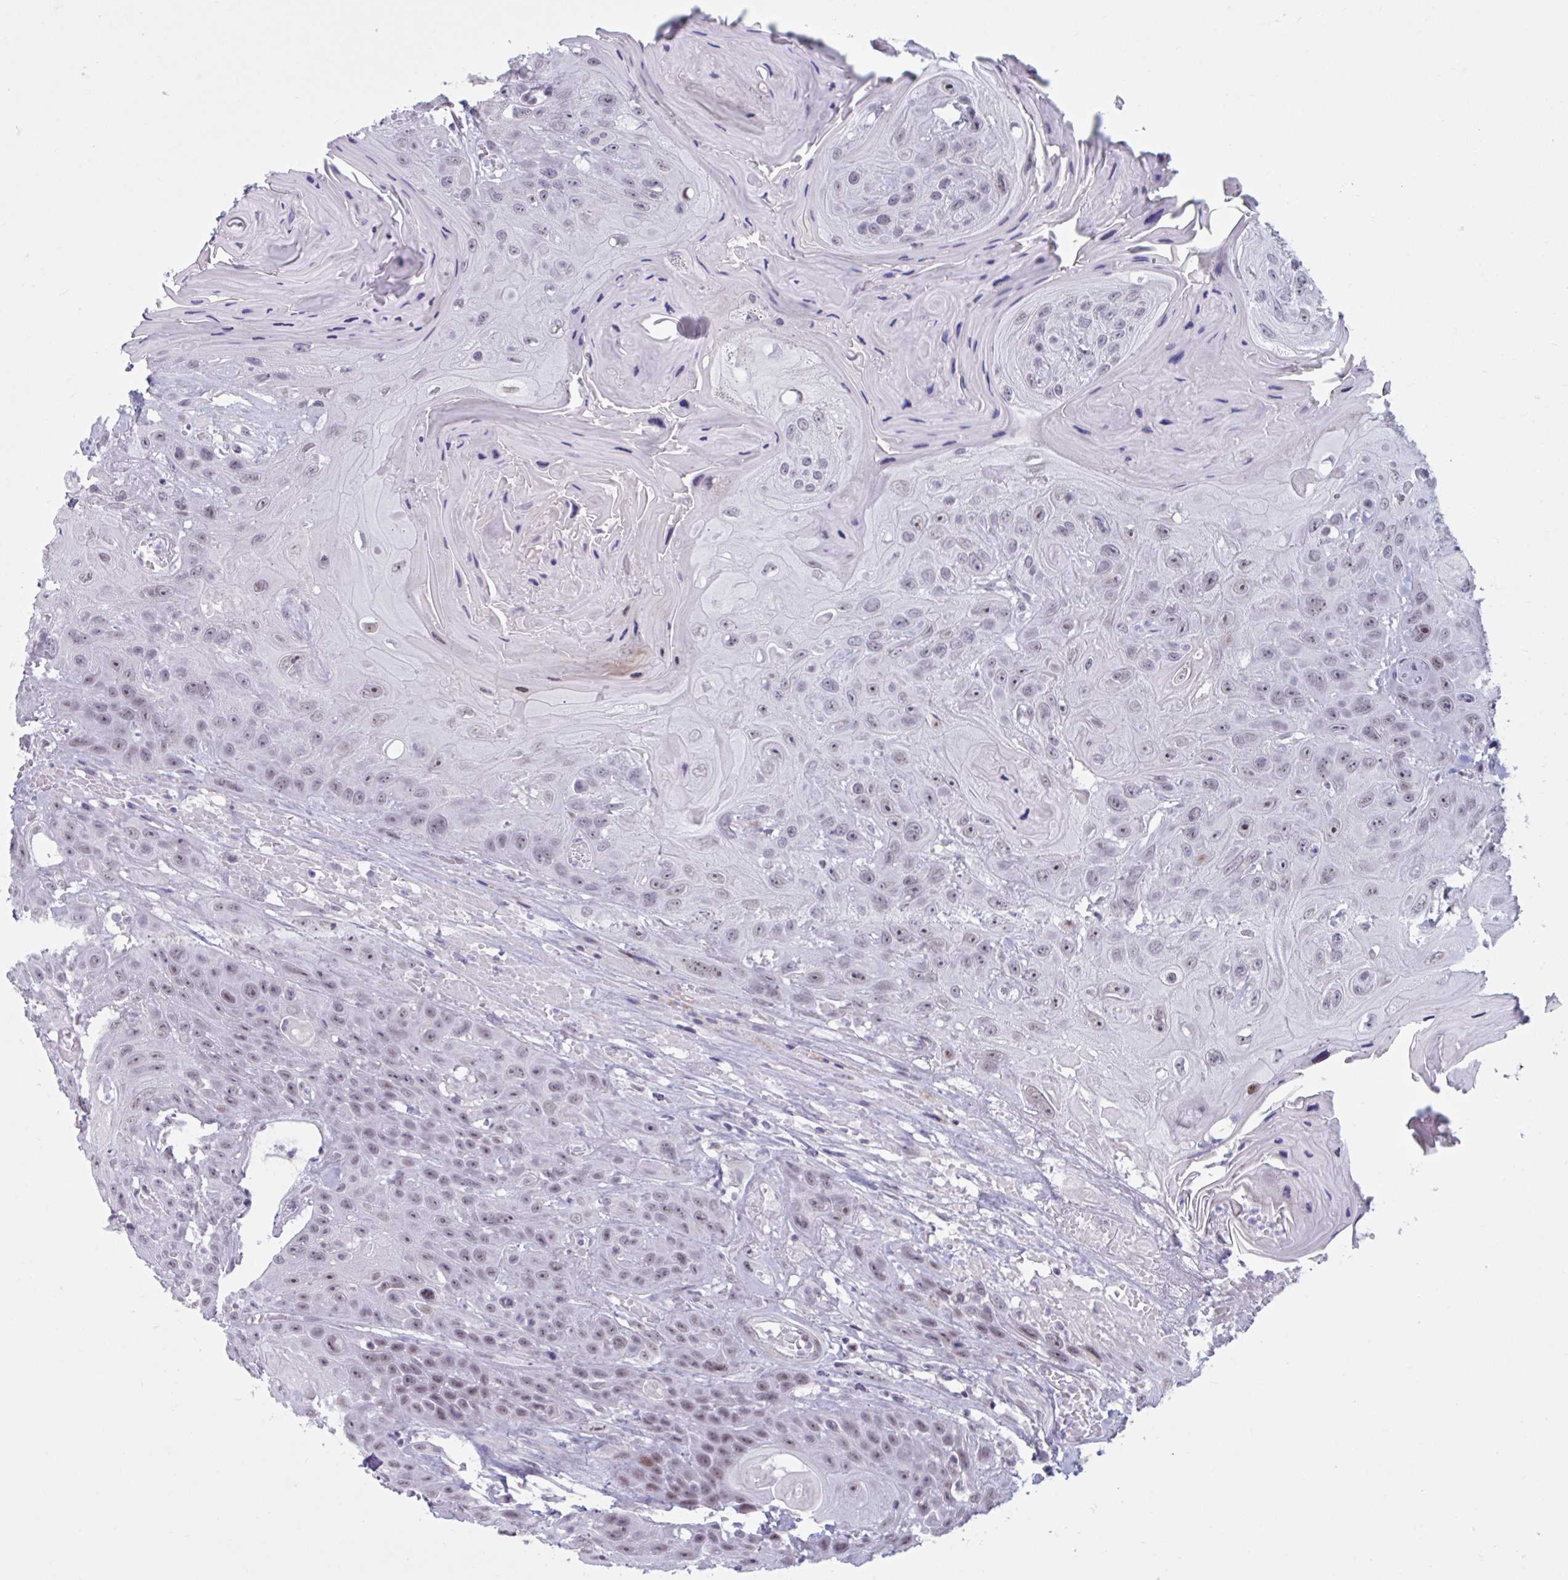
{"staining": {"intensity": "weak", "quantity": "25%-75%", "location": "nuclear"}, "tissue": "head and neck cancer", "cell_type": "Tumor cells", "image_type": "cancer", "snomed": [{"axis": "morphology", "description": "Squamous cell carcinoma, NOS"}, {"axis": "topography", "description": "Head-Neck"}], "caption": "IHC (DAB) staining of head and neck squamous cell carcinoma exhibits weak nuclear protein positivity in approximately 25%-75% of tumor cells.", "gene": "HSD17B6", "patient": {"sex": "female", "age": 59}}